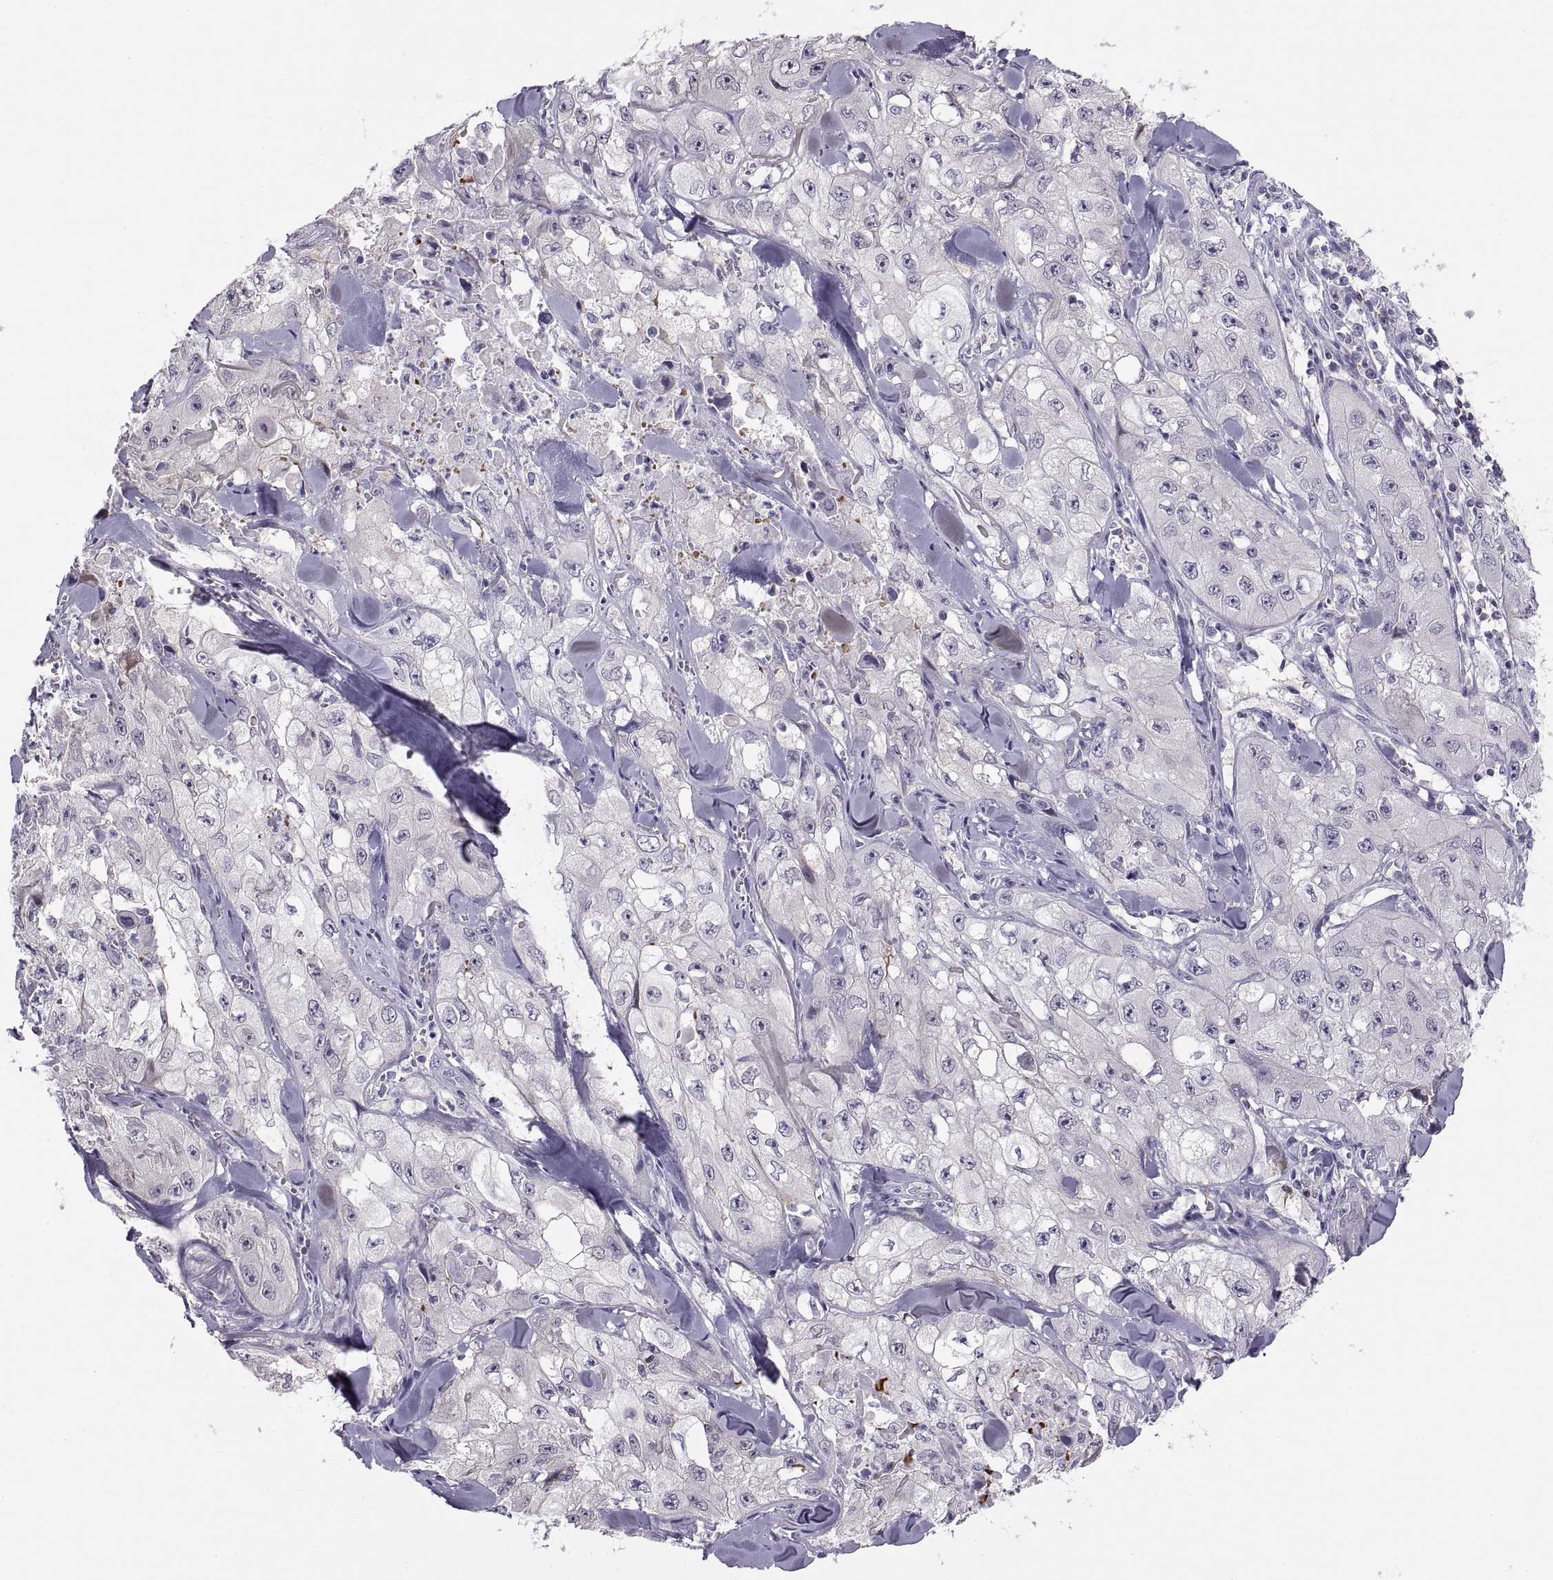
{"staining": {"intensity": "negative", "quantity": "none", "location": "none"}, "tissue": "skin cancer", "cell_type": "Tumor cells", "image_type": "cancer", "snomed": [{"axis": "morphology", "description": "Squamous cell carcinoma, NOS"}, {"axis": "topography", "description": "Skin"}, {"axis": "topography", "description": "Subcutis"}], "caption": "IHC micrograph of skin cancer stained for a protein (brown), which shows no positivity in tumor cells. (DAB IHC visualized using brightfield microscopy, high magnification).", "gene": "TTC21A", "patient": {"sex": "male", "age": 73}}